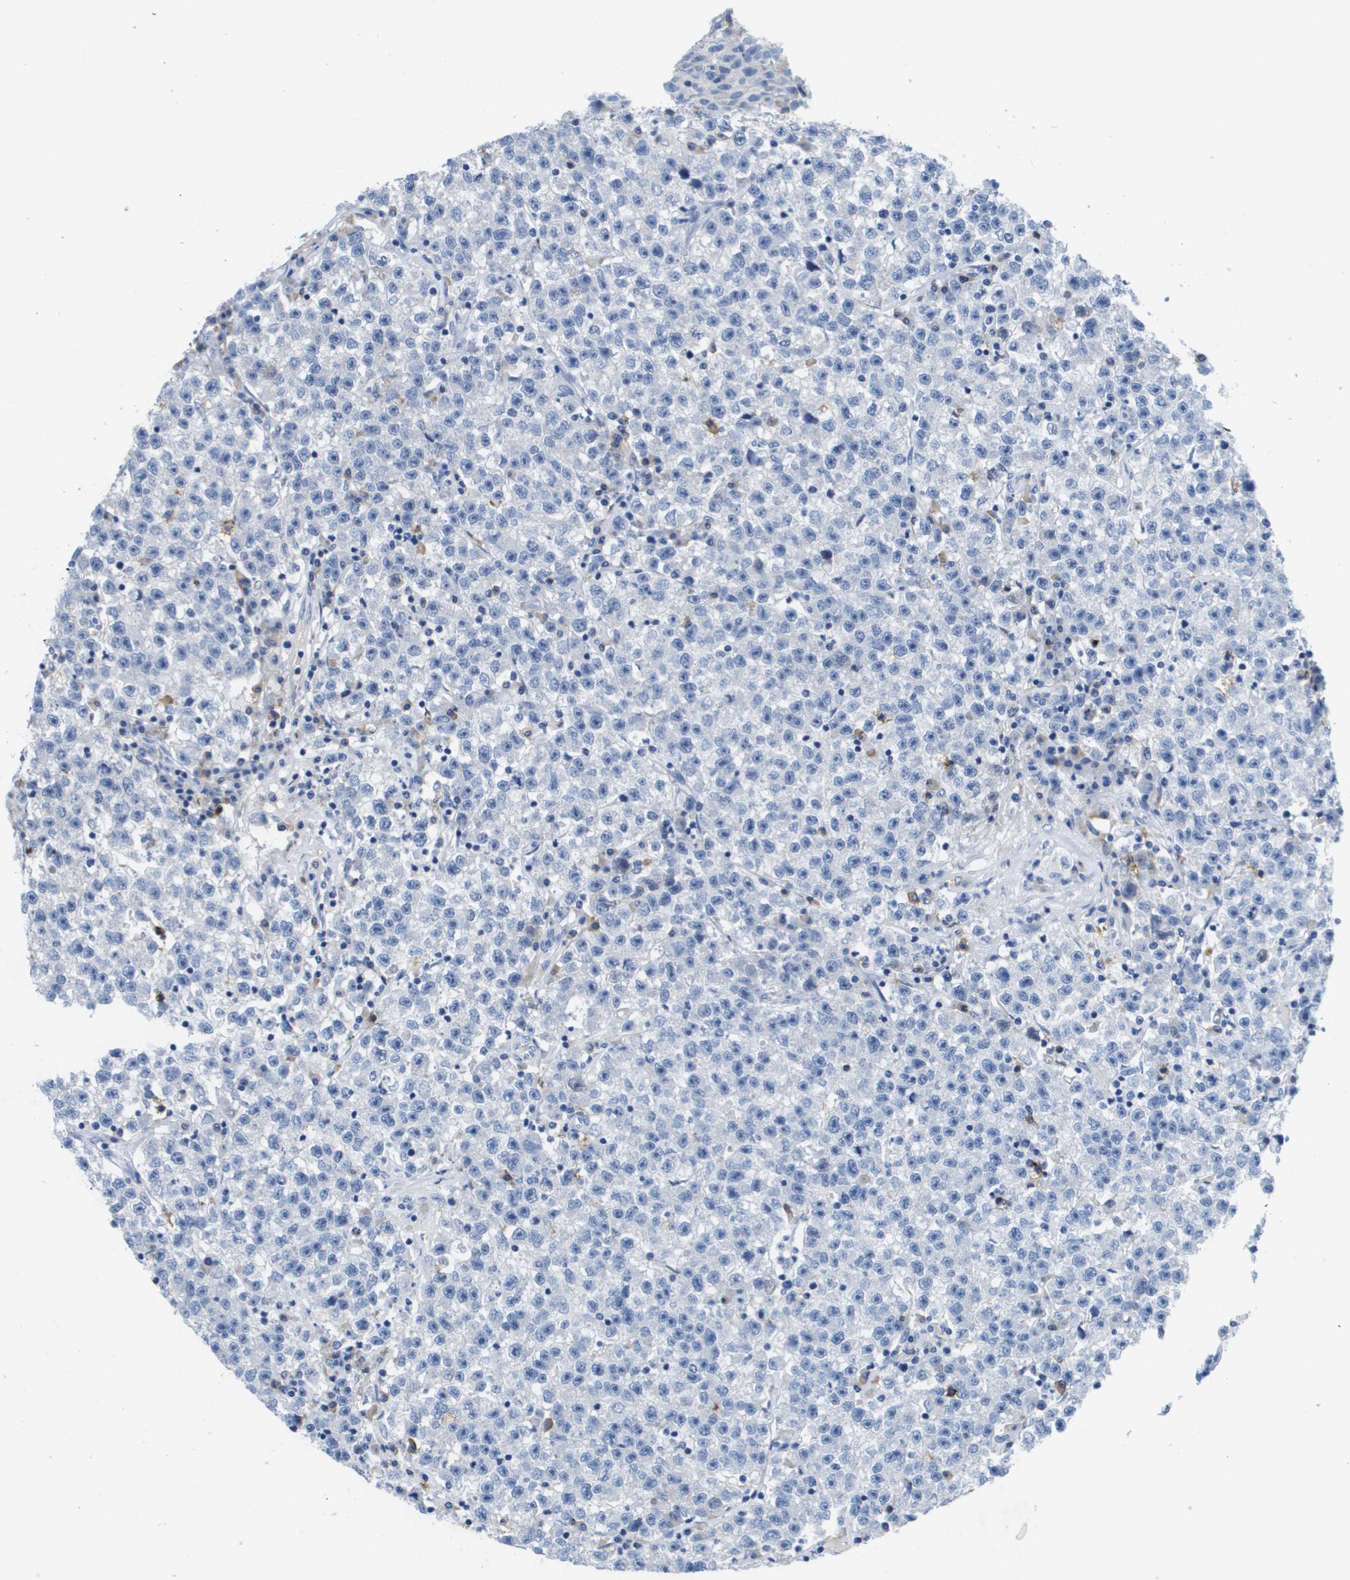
{"staining": {"intensity": "negative", "quantity": "none", "location": "none"}, "tissue": "testis cancer", "cell_type": "Tumor cells", "image_type": "cancer", "snomed": [{"axis": "morphology", "description": "Seminoma, NOS"}, {"axis": "topography", "description": "Testis"}], "caption": "Seminoma (testis) was stained to show a protein in brown. There is no significant expression in tumor cells. The staining was performed using DAB to visualize the protein expression in brown, while the nuclei were stained in blue with hematoxylin (Magnification: 20x).", "gene": "MS4A1", "patient": {"sex": "male", "age": 22}}